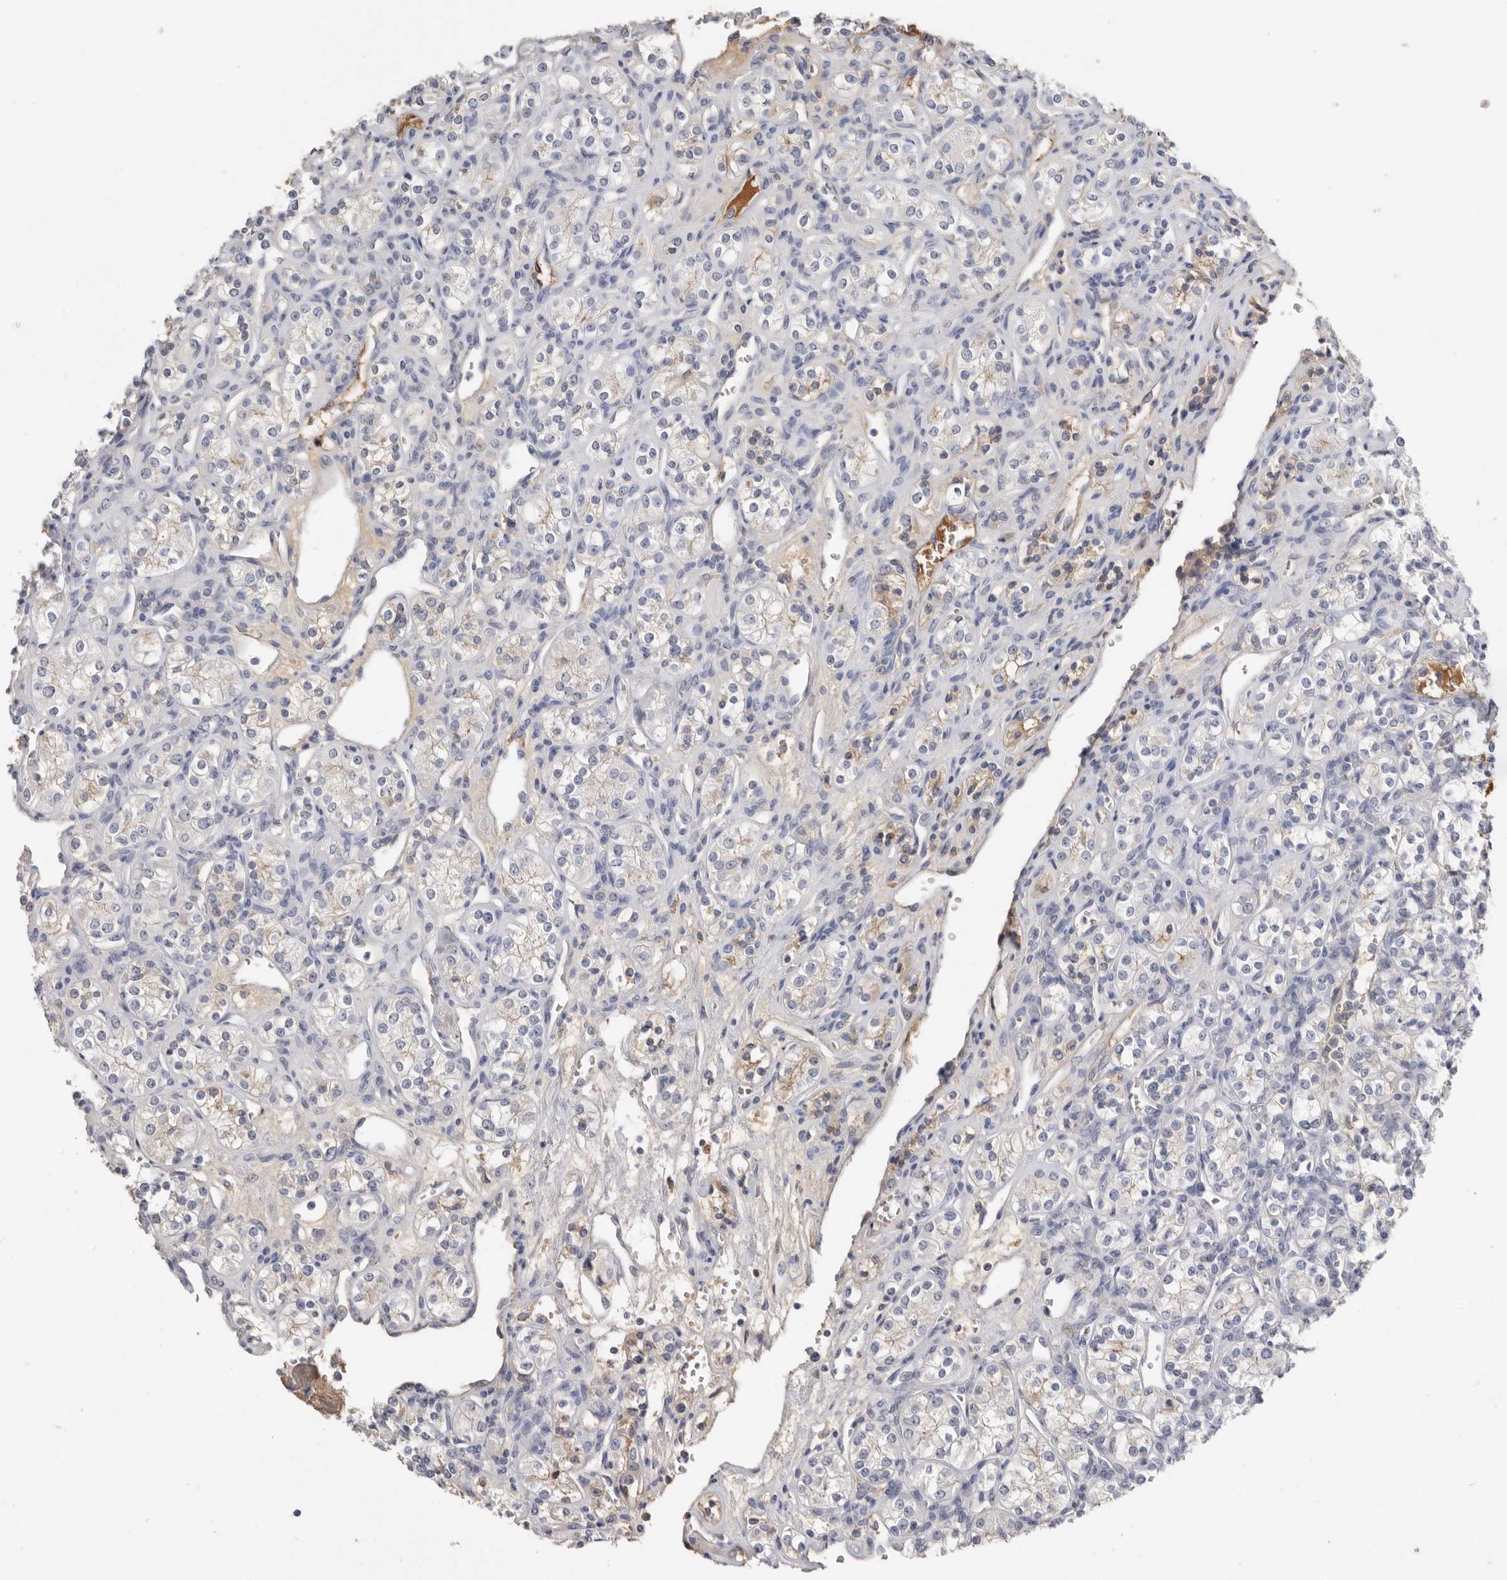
{"staining": {"intensity": "negative", "quantity": "none", "location": "none"}, "tissue": "renal cancer", "cell_type": "Tumor cells", "image_type": "cancer", "snomed": [{"axis": "morphology", "description": "Adenocarcinoma, NOS"}, {"axis": "topography", "description": "Kidney"}], "caption": "Renal adenocarcinoma was stained to show a protein in brown. There is no significant expression in tumor cells. Nuclei are stained in blue.", "gene": "APOA2", "patient": {"sex": "male", "age": 77}}